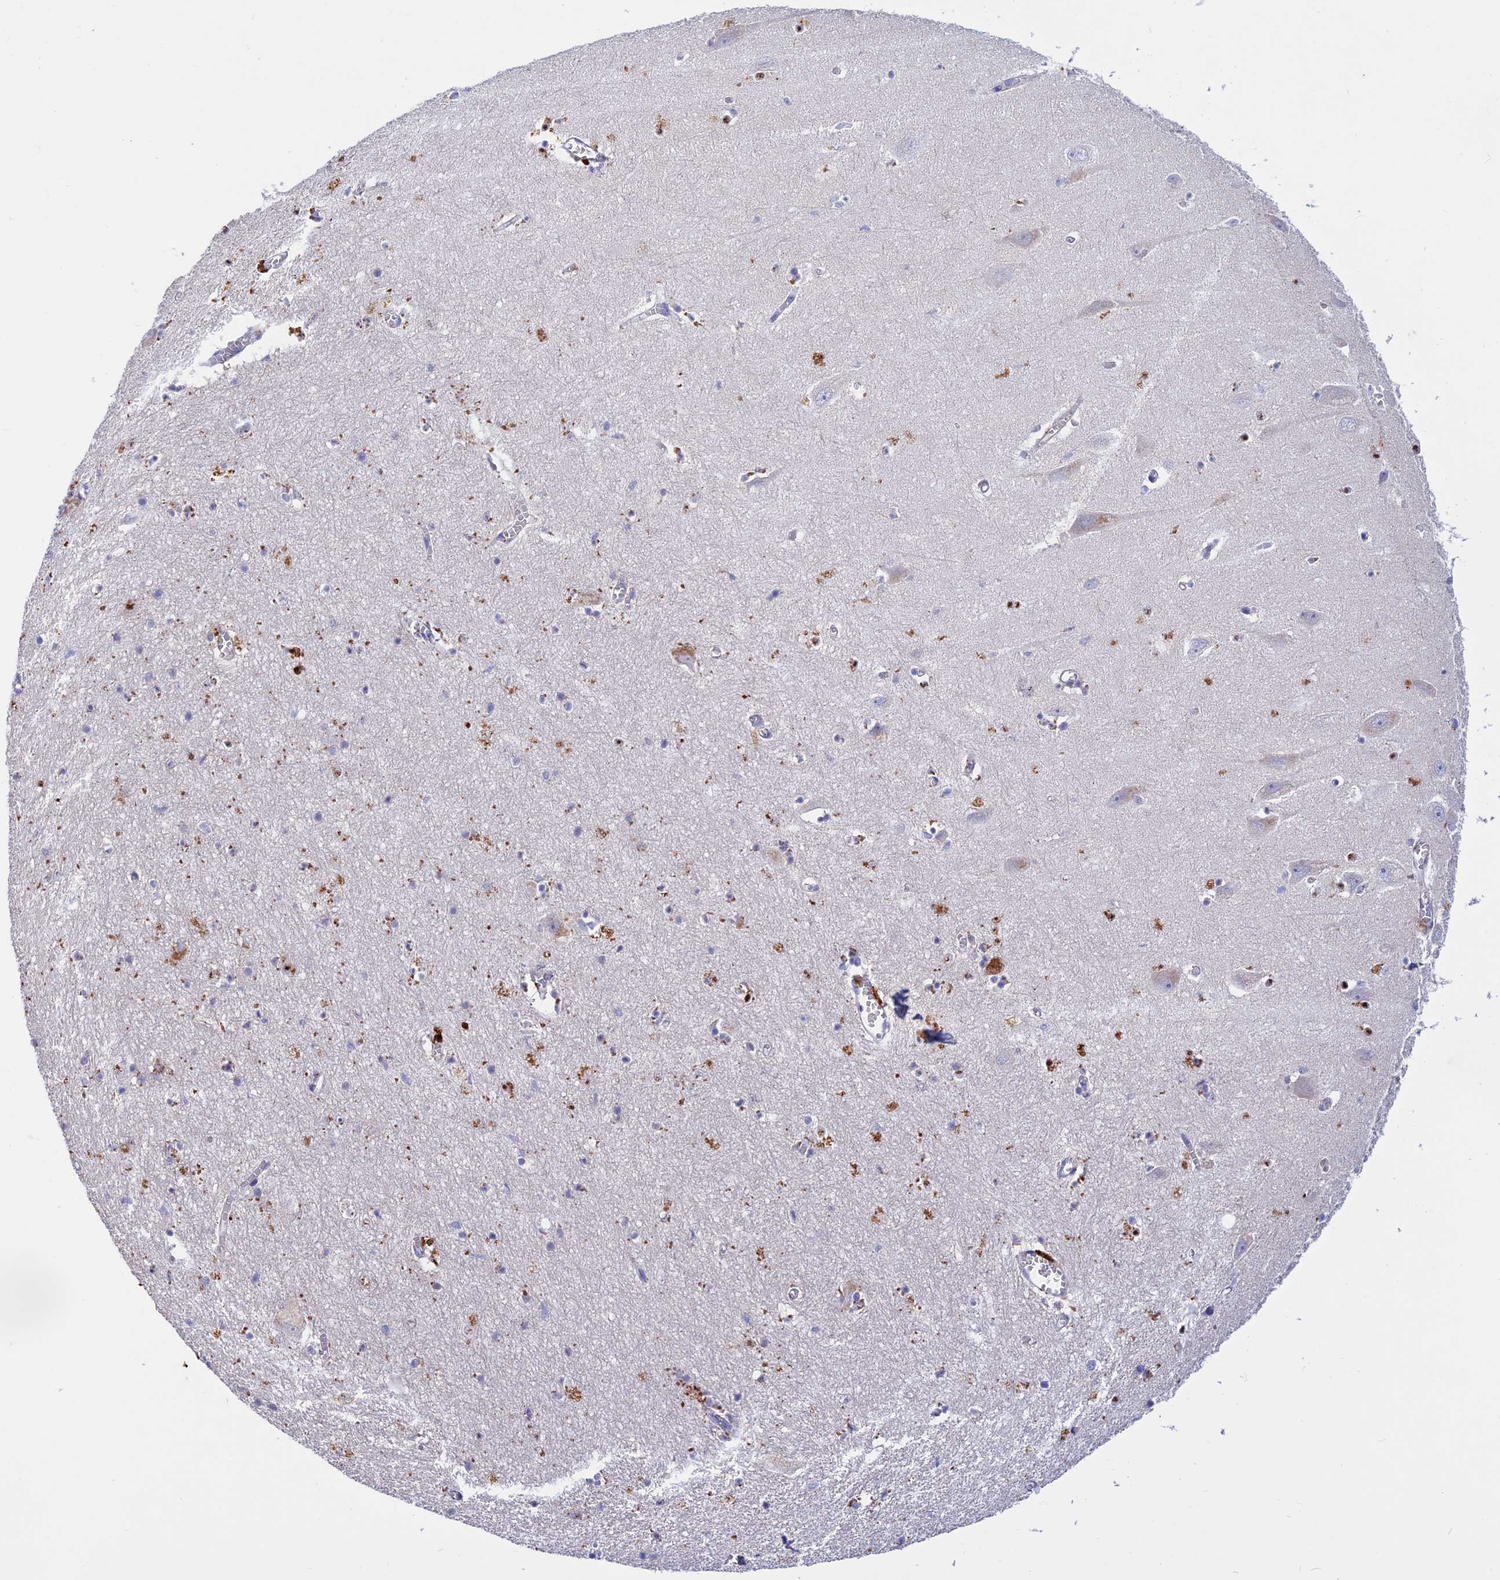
{"staining": {"intensity": "moderate", "quantity": "<25%", "location": "cytoplasmic/membranous"}, "tissue": "hippocampus", "cell_type": "Glial cells", "image_type": "normal", "snomed": [{"axis": "morphology", "description": "Normal tissue, NOS"}, {"axis": "topography", "description": "Hippocampus"}], "caption": "Brown immunohistochemical staining in unremarkable hippocampus shows moderate cytoplasmic/membranous positivity in approximately <25% of glial cells.", "gene": "GK5", "patient": {"sex": "female", "age": 64}}